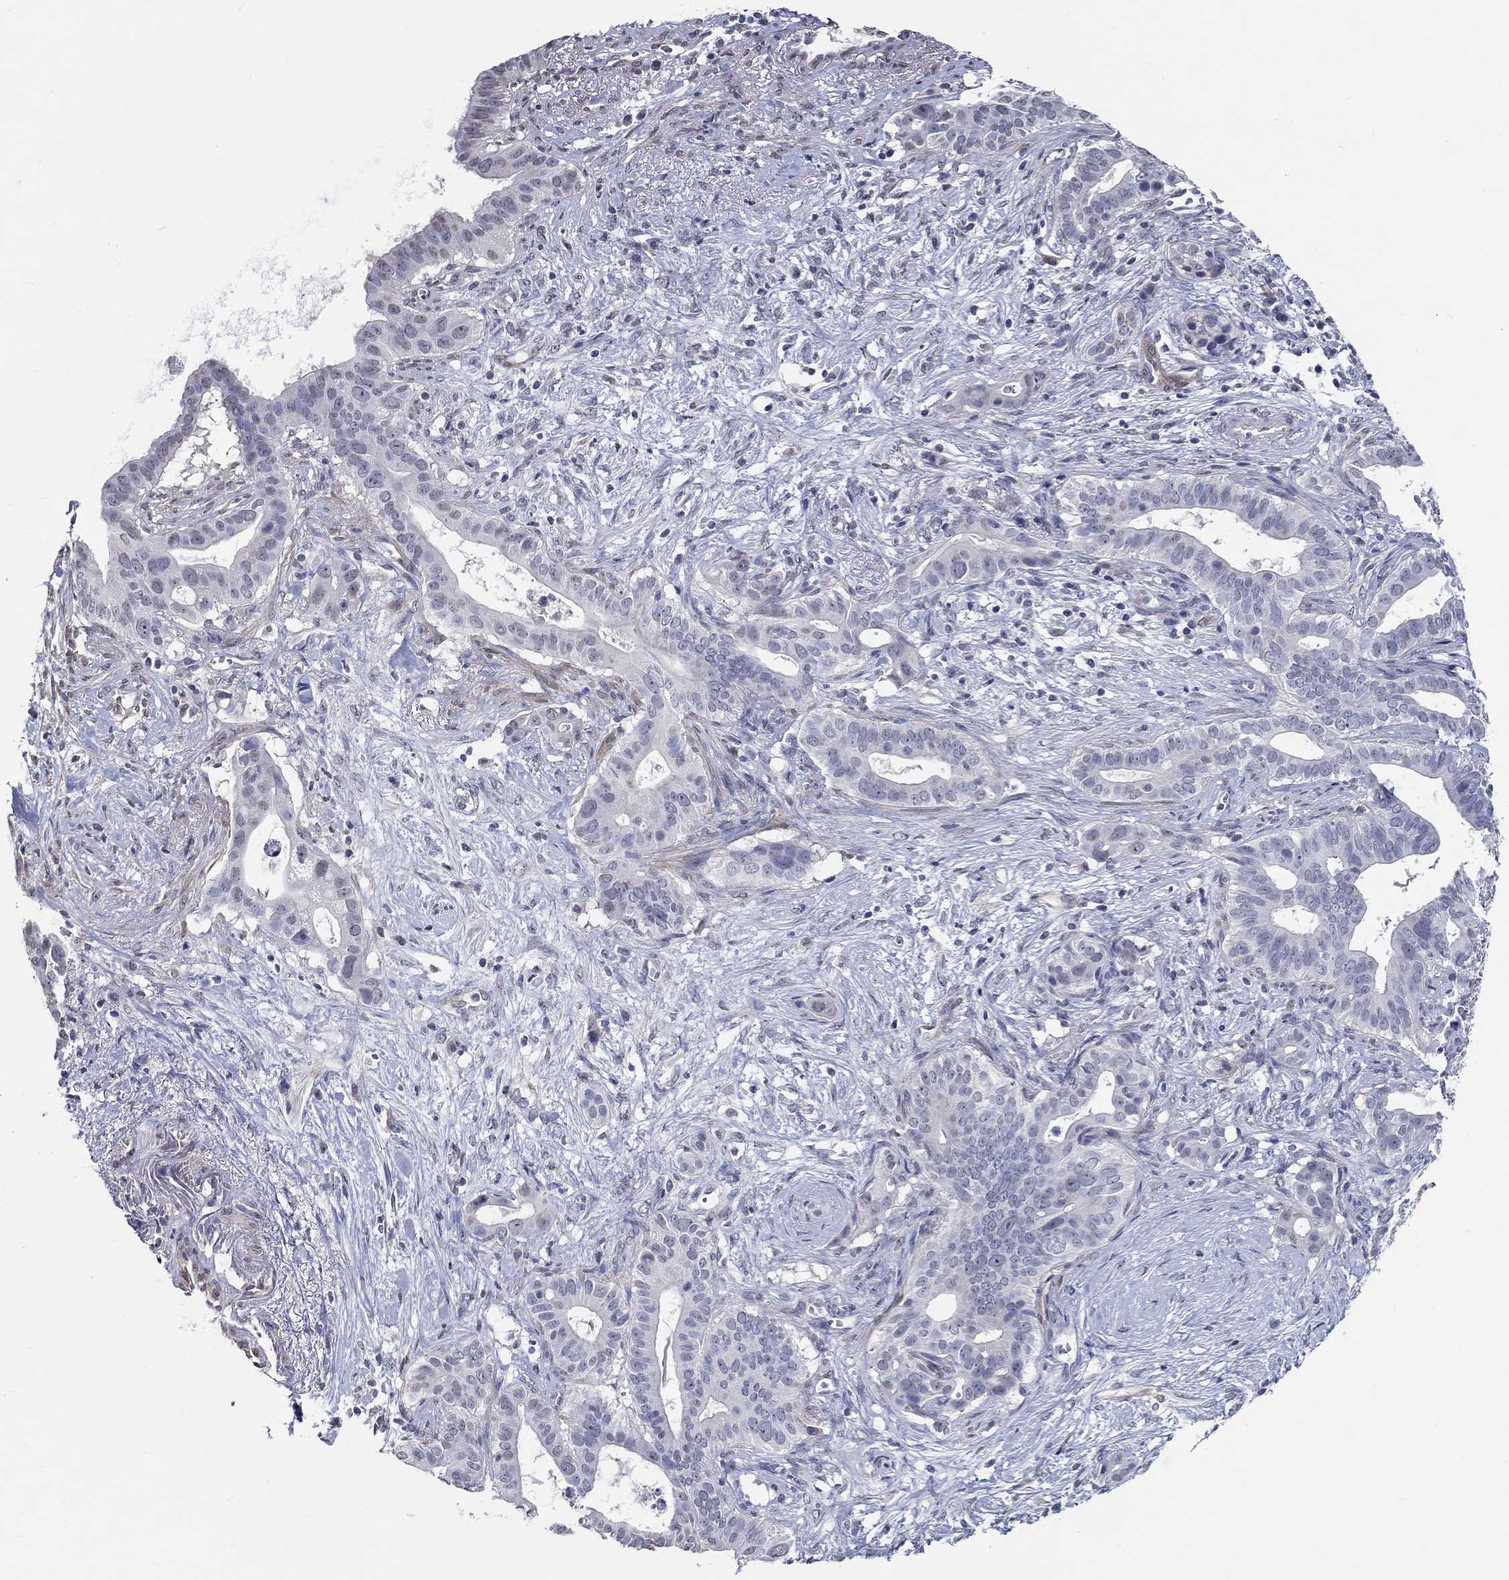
{"staining": {"intensity": "negative", "quantity": "none", "location": "none"}, "tissue": "pancreatic cancer", "cell_type": "Tumor cells", "image_type": "cancer", "snomed": [{"axis": "morphology", "description": "Adenocarcinoma, NOS"}, {"axis": "topography", "description": "Pancreas"}], "caption": "Immunohistochemistry histopathology image of neoplastic tissue: pancreatic cancer stained with DAB demonstrates no significant protein expression in tumor cells.", "gene": "PDE1B", "patient": {"sex": "male", "age": 61}}